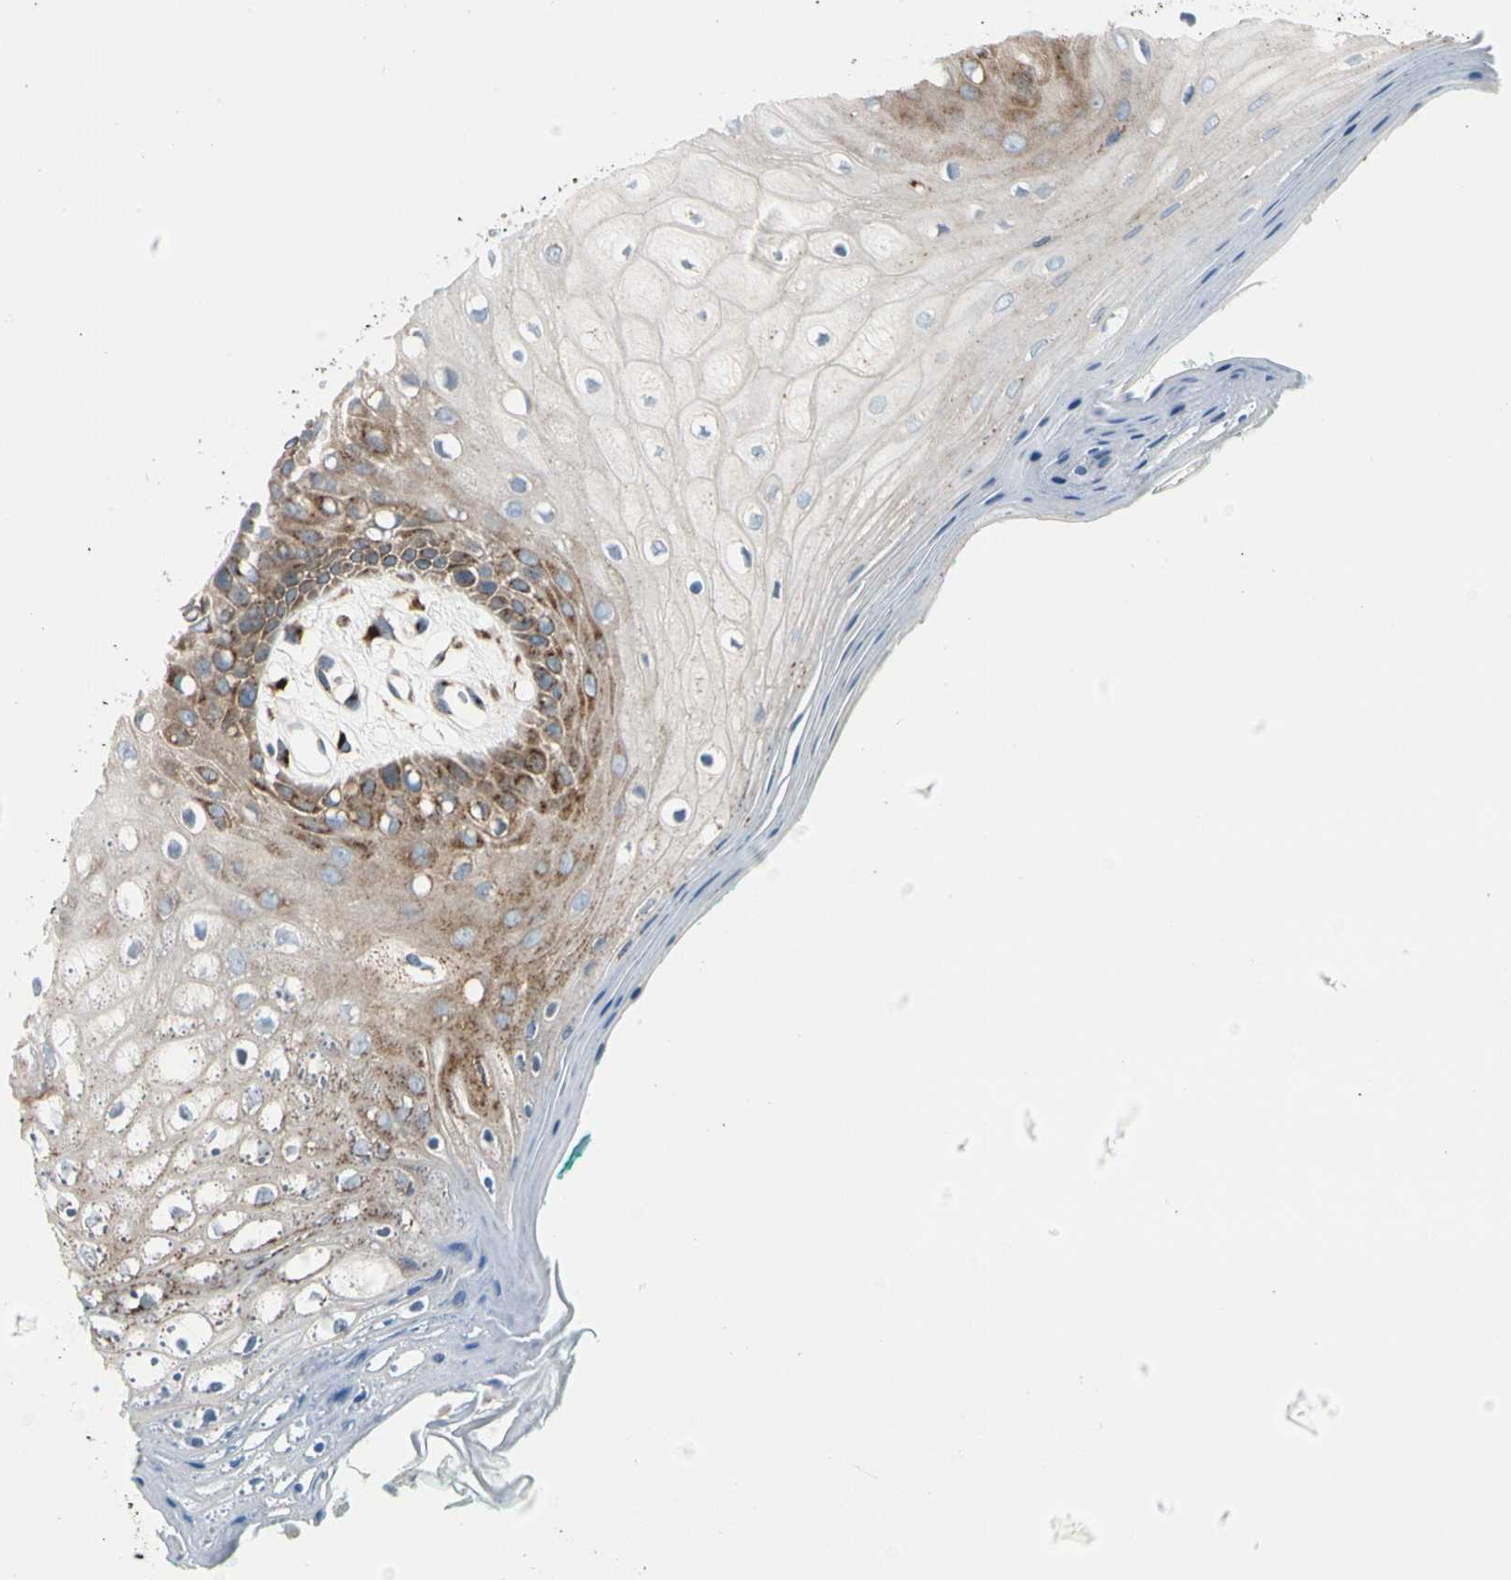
{"staining": {"intensity": "moderate", "quantity": "25%-75%", "location": "cytoplasmic/membranous"}, "tissue": "oral mucosa", "cell_type": "Squamous epithelial cells", "image_type": "normal", "snomed": [{"axis": "morphology", "description": "Normal tissue, NOS"}, {"axis": "morphology", "description": "Squamous cell carcinoma, NOS"}, {"axis": "topography", "description": "Skeletal muscle"}, {"axis": "topography", "description": "Oral tissue"}, {"axis": "topography", "description": "Head-Neck"}], "caption": "This is a micrograph of immunohistochemistry staining of normal oral mucosa, which shows moderate staining in the cytoplasmic/membranous of squamous epithelial cells.", "gene": "NUCB1", "patient": {"sex": "female", "age": 84}}